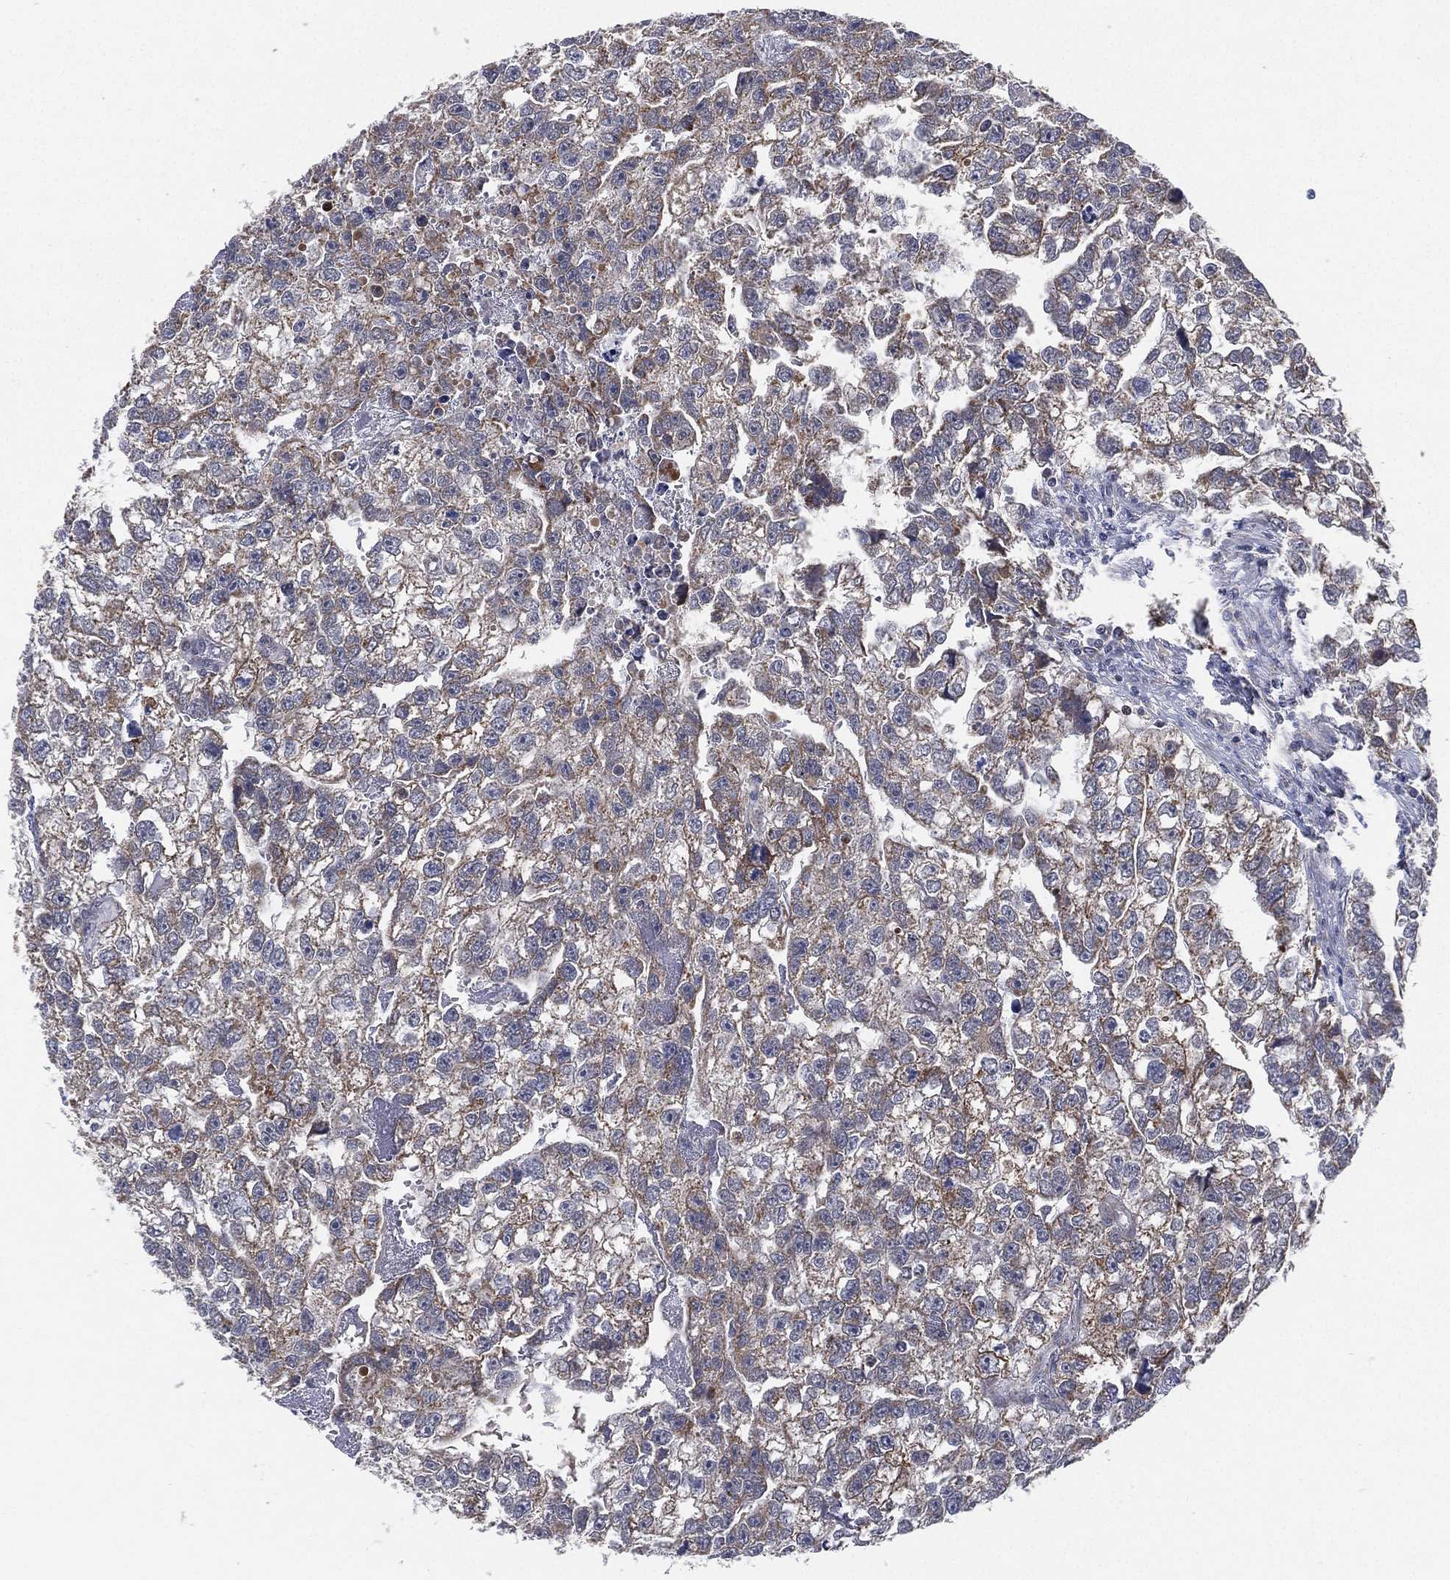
{"staining": {"intensity": "weak", "quantity": "25%-75%", "location": "cytoplasmic/membranous"}, "tissue": "testis cancer", "cell_type": "Tumor cells", "image_type": "cancer", "snomed": [{"axis": "morphology", "description": "Carcinoma, Embryonal, NOS"}, {"axis": "morphology", "description": "Teratoma, malignant, NOS"}, {"axis": "topography", "description": "Testis"}], "caption": "Embryonal carcinoma (testis) tissue reveals weak cytoplasmic/membranous positivity in approximately 25%-75% of tumor cells, visualized by immunohistochemistry.", "gene": "PSMG4", "patient": {"sex": "male", "age": 44}}